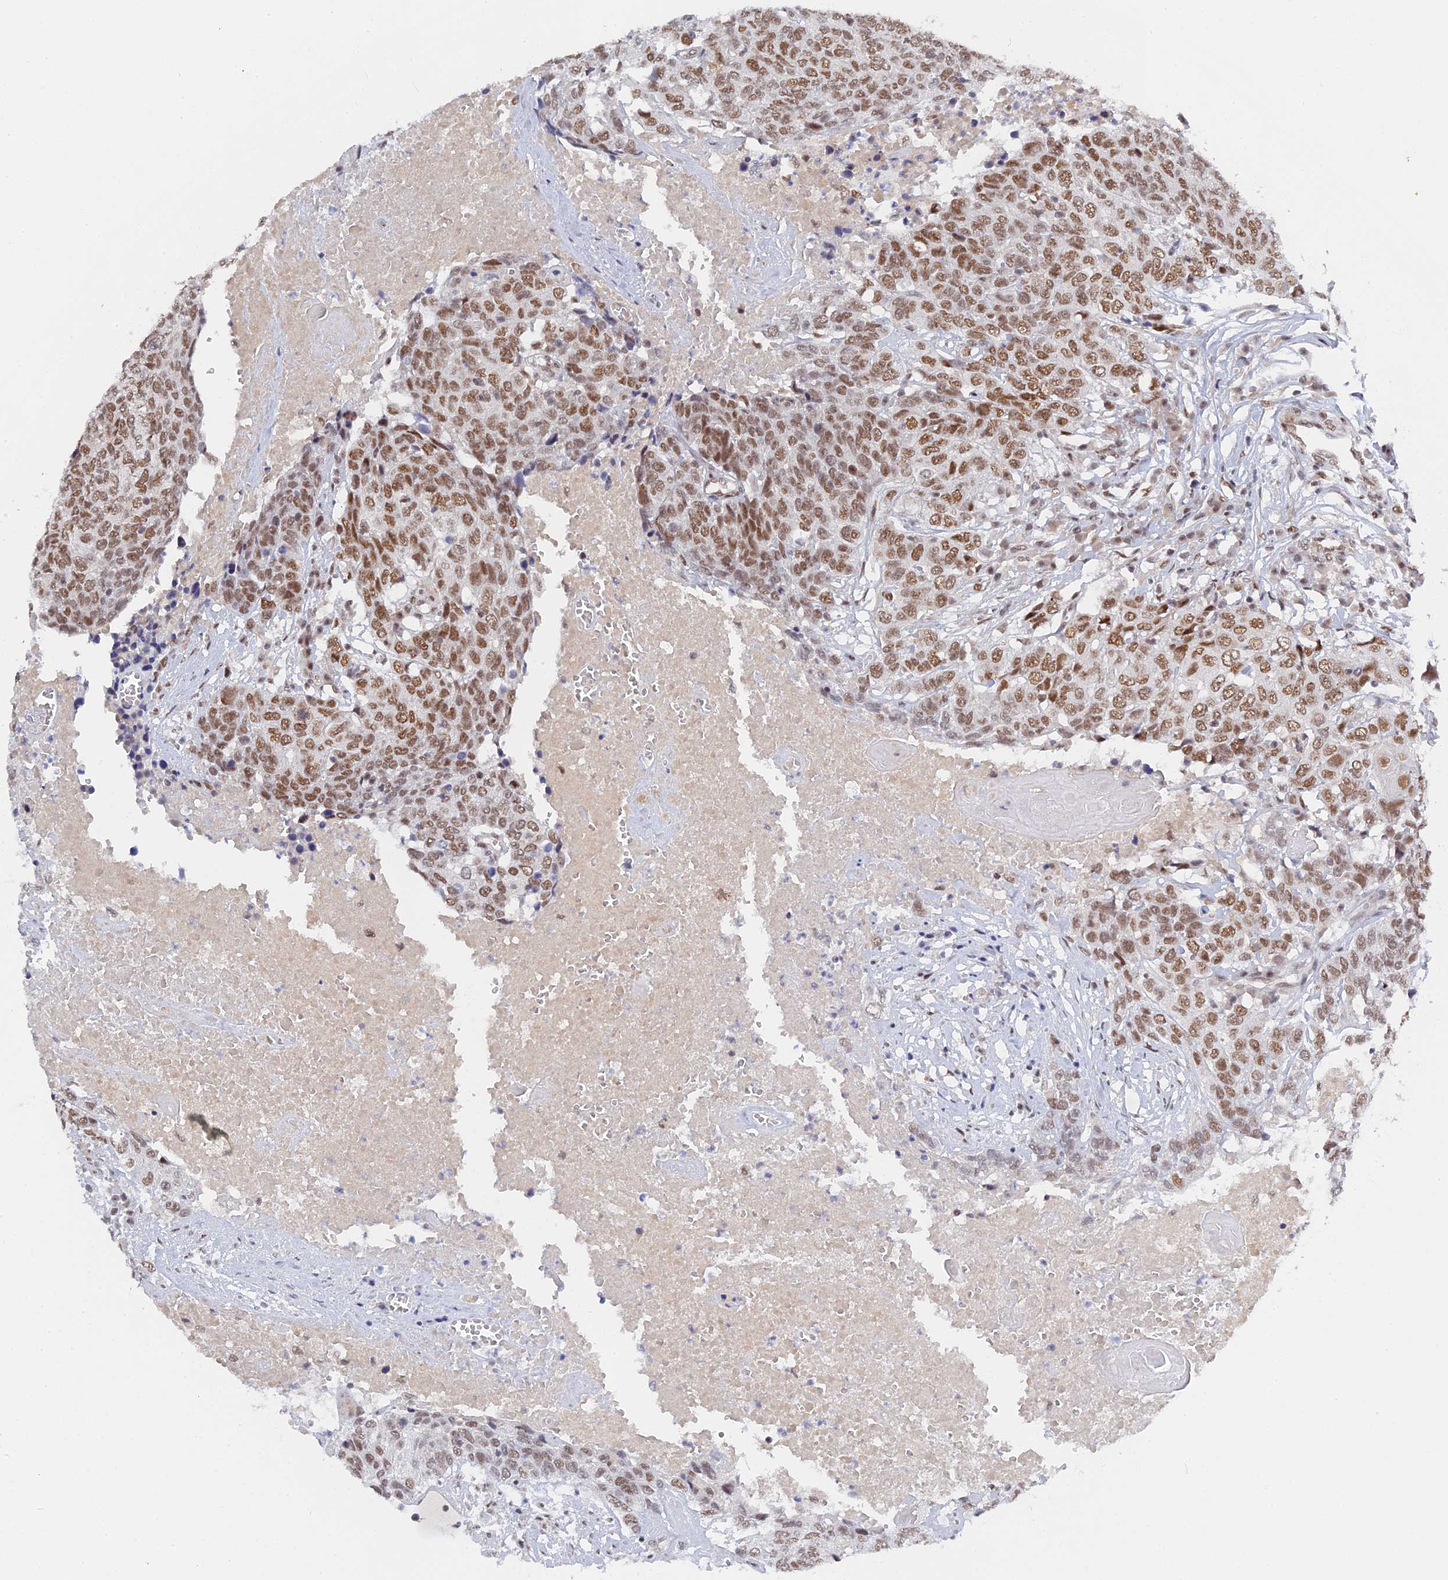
{"staining": {"intensity": "moderate", "quantity": ">75%", "location": "nuclear"}, "tissue": "head and neck cancer", "cell_type": "Tumor cells", "image_type": "cancer", "snomed": [{"axis": "morphology", "description": "Squamous cell carcinoma, NOS"}, {"axis": "topography", "description": "Head-Neck"}], "caption": "Head and neck cancer stained for a protein exhibits moderate nuclear positivity in tumor cells.", "gene": "CCDC85A", "patient": {"sex": "male", "age": 66}}